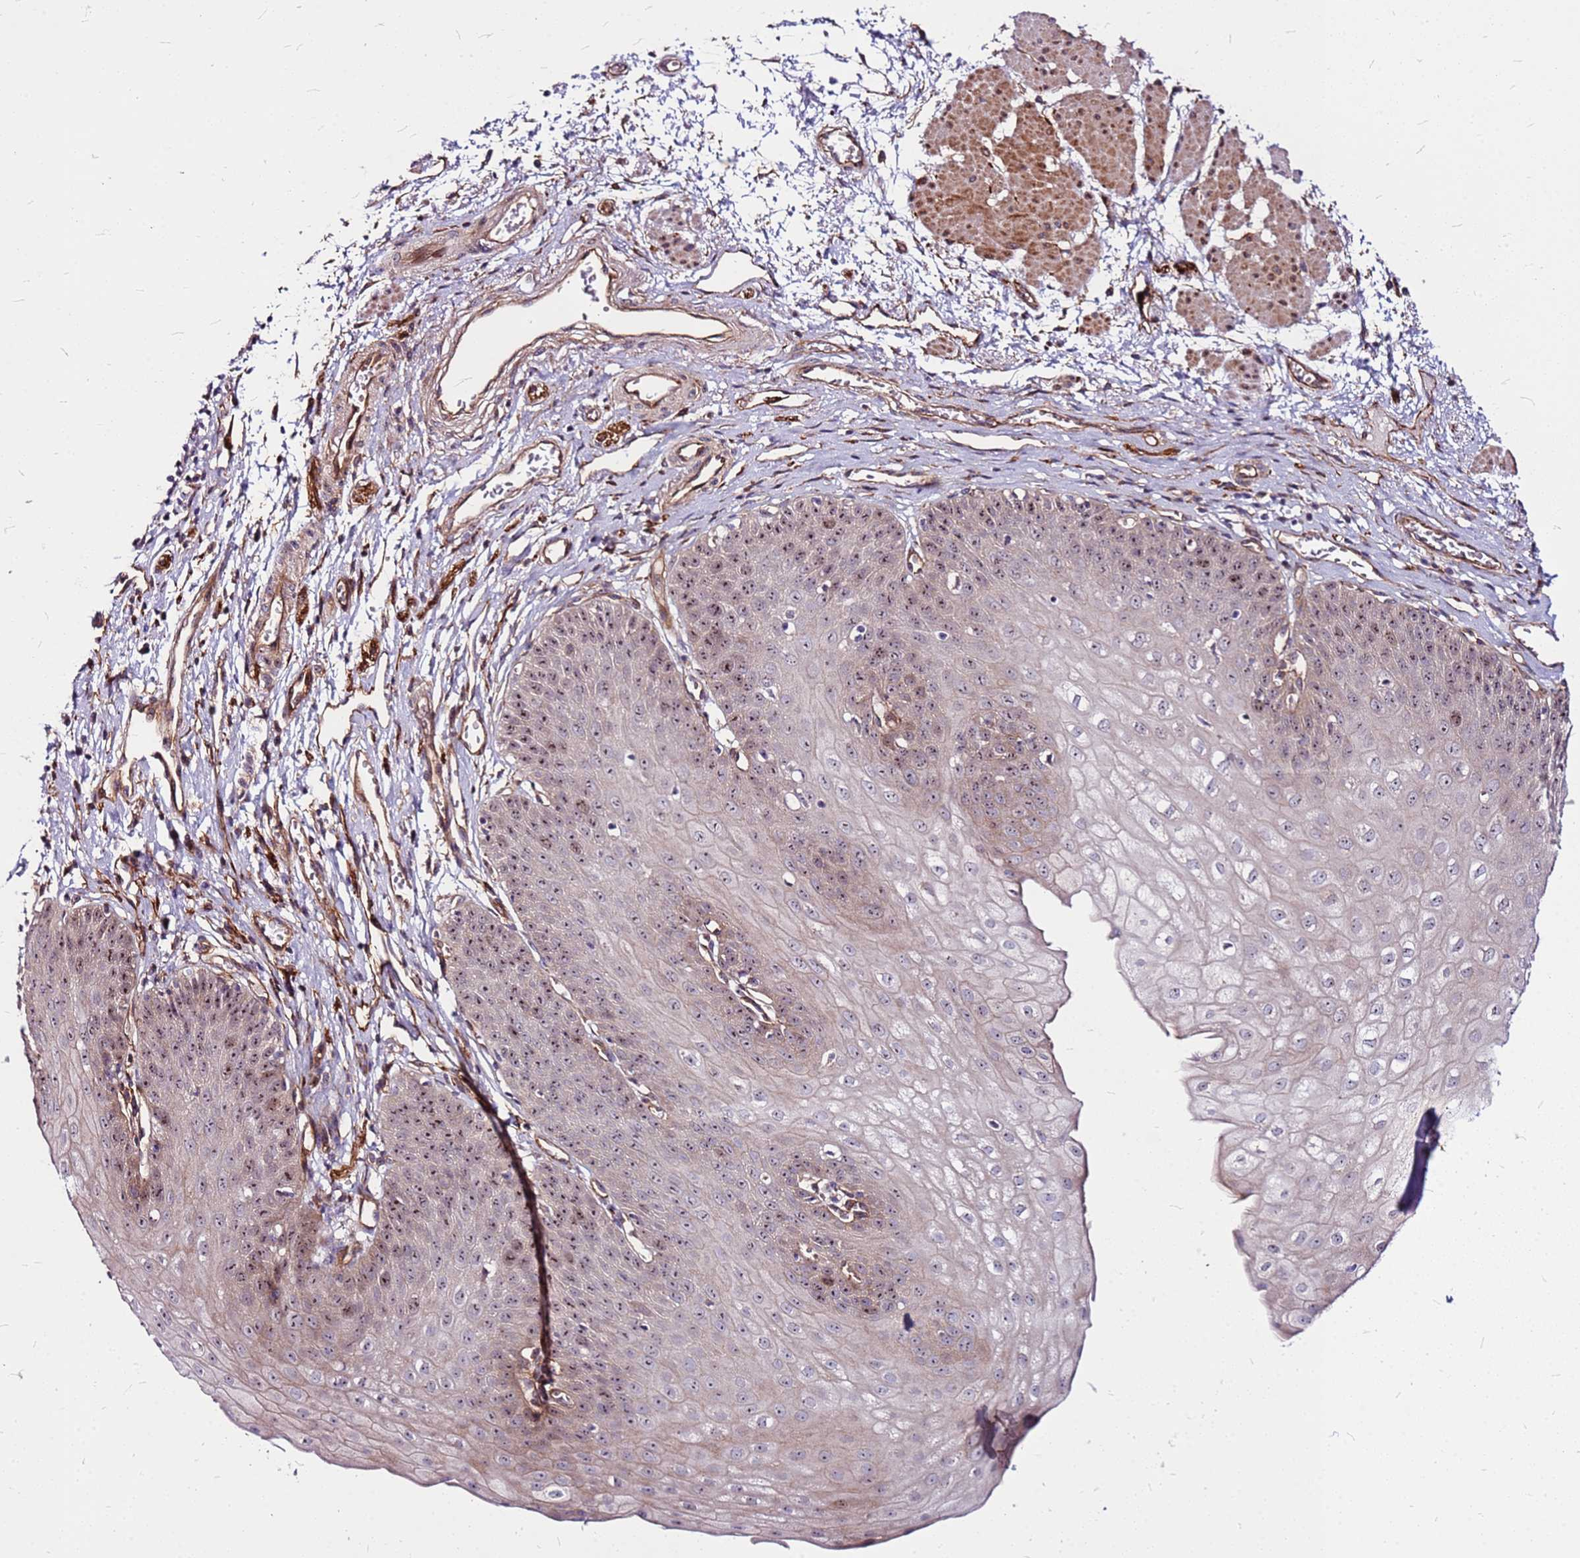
{"staining": {"intensity": "moderate", "quantity": ">75%", "location": "cytoplasmic/membranous,nuclear"}, "tissue": "esophagus", "cell_type": "Squamous epithelial cells", "image_type": "normal", "snomed": [{"axis": "morphology", "description": "Normal tissue, NOS"}, {"axis": "topography", "description": "Esophagus"}], "caption": "This is a photomicrograph of immunohistochemistry staining of normal esophagus, which shows moderate staining in the cytoplasmic/membranous,nuclear of squamous epithelial cells.", "gene": "TOPAZ1", "patient": {"sex": "male", "age": 71}}